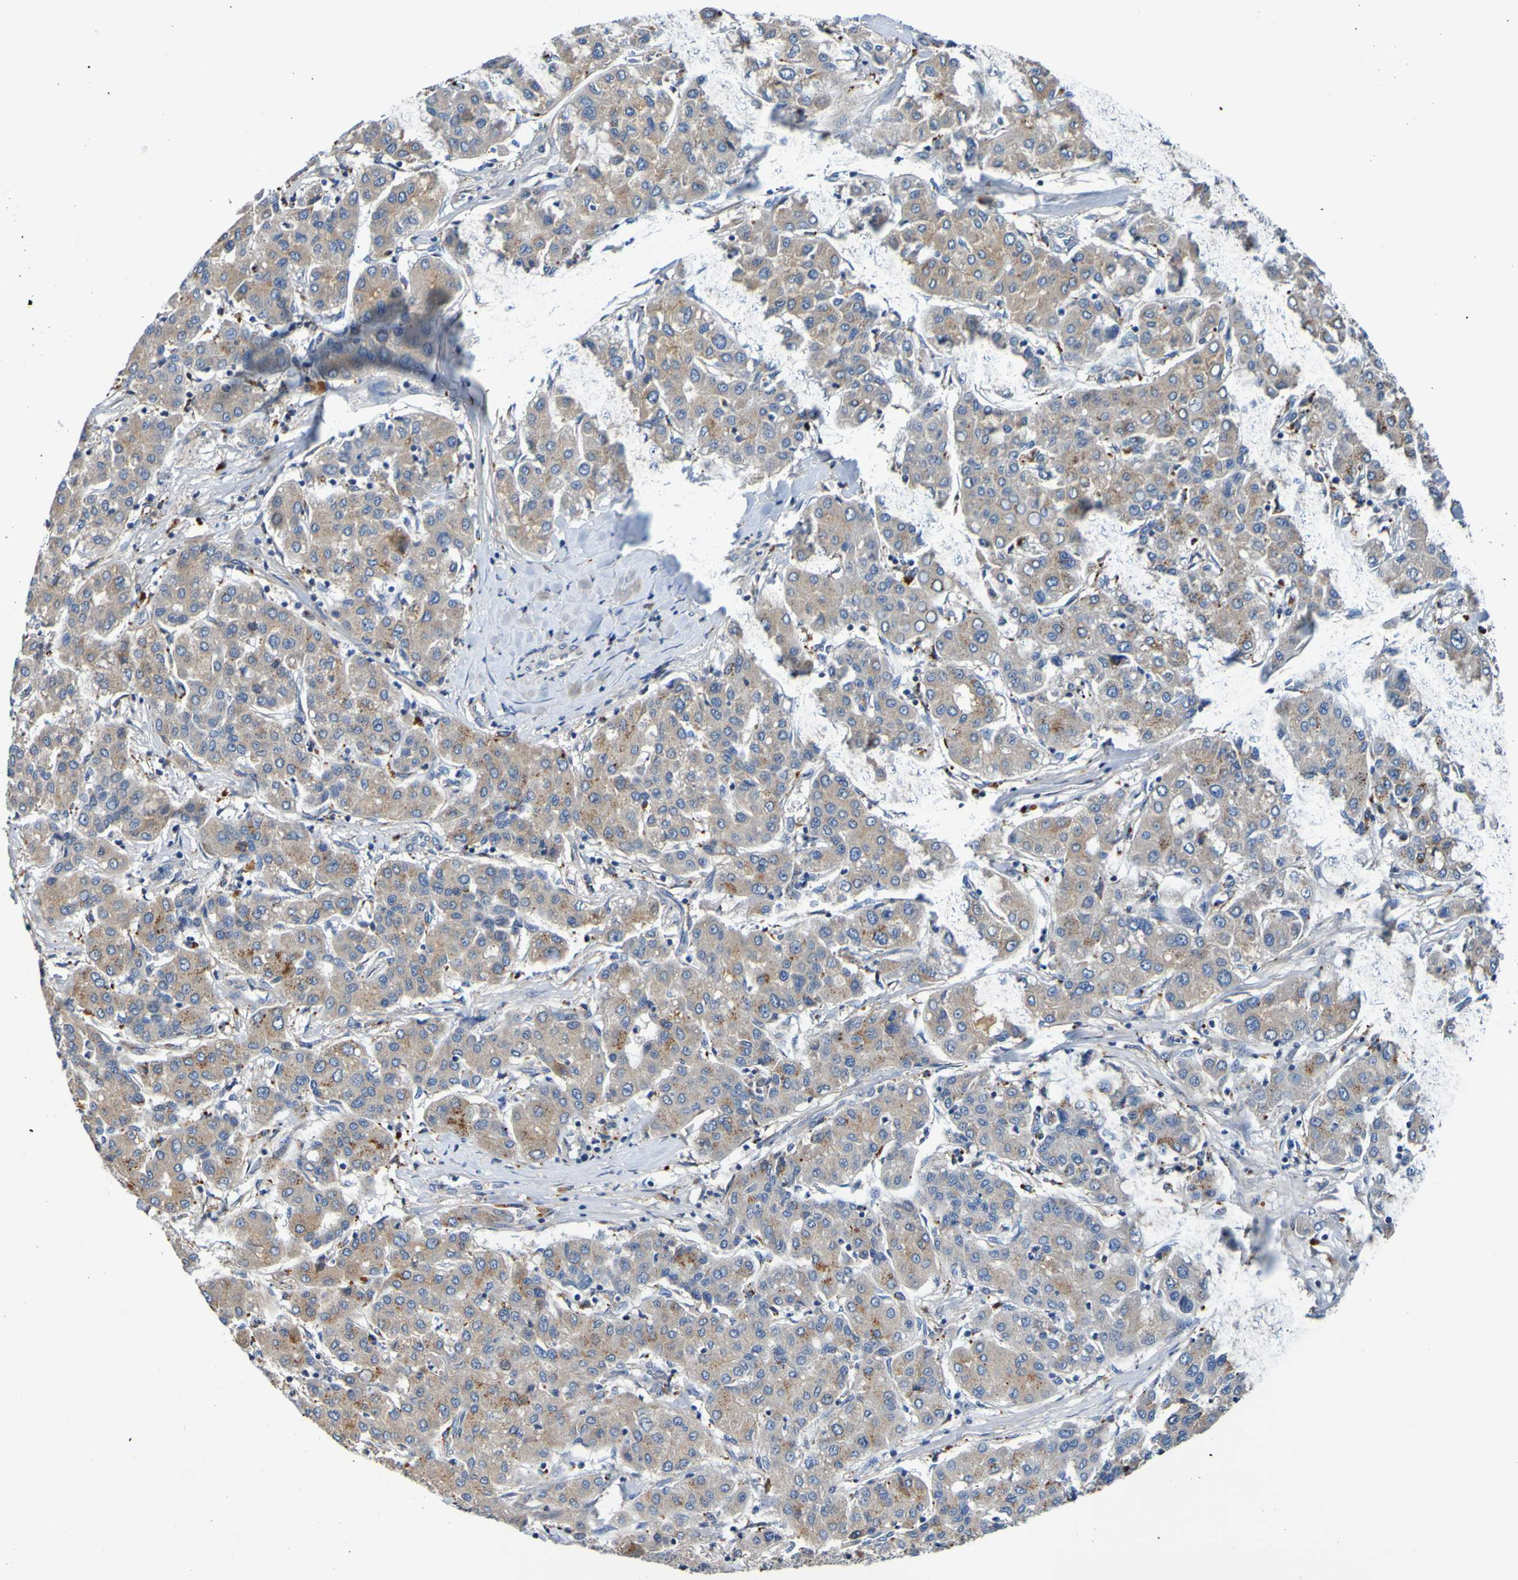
{"staining": {"intensity": "moderate", "quantity": ">75%", "location": "cytoplasmic/membranous"}, "tissue": "liver cancer", "cell_type": "Tumor cells", "image_type": "cancer", "snomed": [{"axis": "morphology", "description": "Carcinoma, Hepatocellular, NOS"}, {"axis": "topography", "description": "Liver"}], "caption": "Immunohistochemistry (IHC) of hepatocellular carcinoma (liver) shows medium levels of moderate cytoplasmic/membranous expression in about >75% of tumor cells.", "gene": "METAP2", "patient": {"sex": "male", "age": 65}}